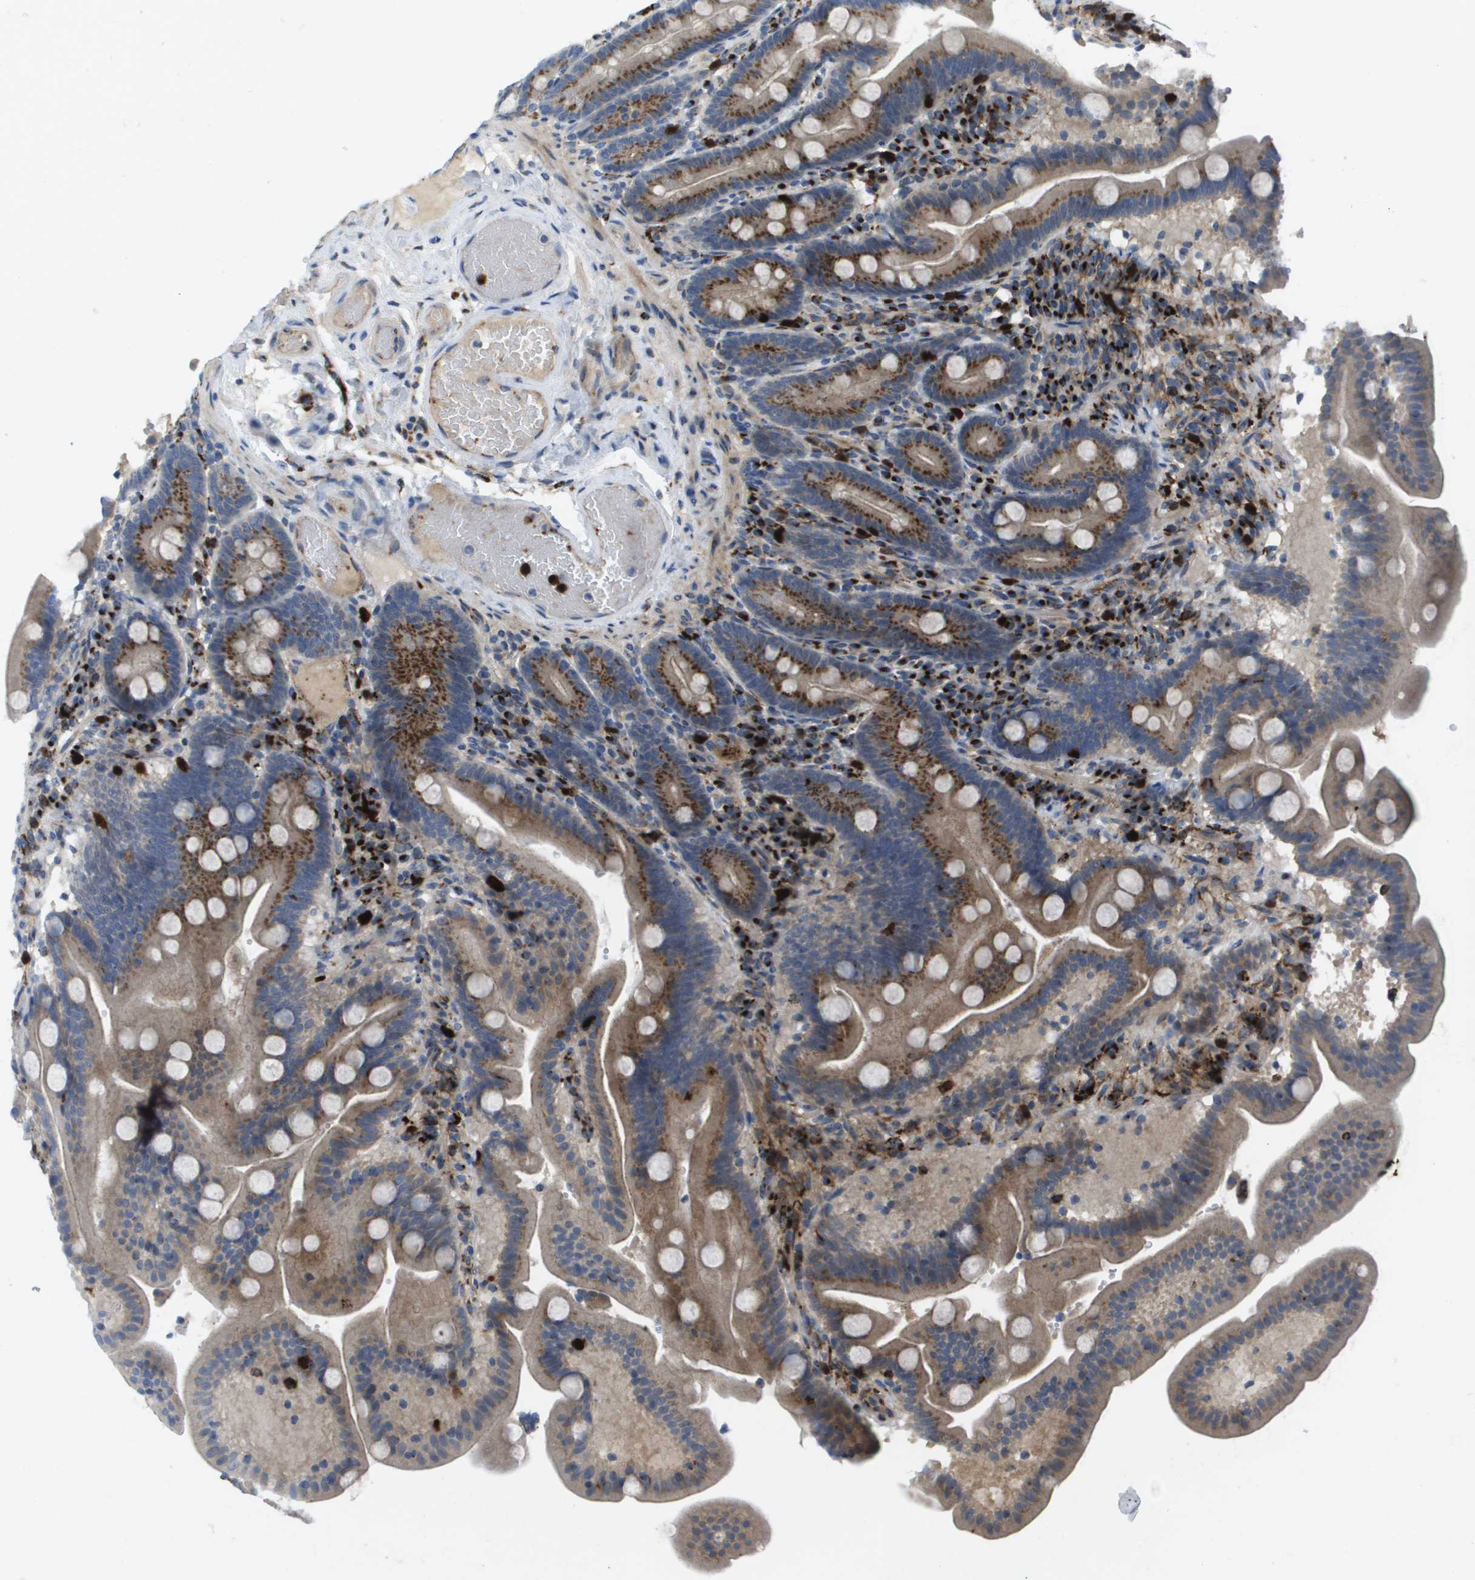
{"staining": {"intensity": "moderate", "quantity": ">75%", "location": "cytoplasmic/membranous"}, "tissue": "duodenum", "cell_type": "Glandular cells", "image_type": "normal", "snomed": [{"axis": "morphology", "description": "Normal tissue, NOS"}, {"axis": "topography", "description": "Duodenum"}], "caption": "A medium amount of moderate cytoplasmic/membranous expression is seen in approximately >75% of glandular cells in normal duodenum. (DAB = brown stain, brightfield microscopy at high magnification).", "gene": "QSOX2", "patient": {"sex": "male", "age": 54}}